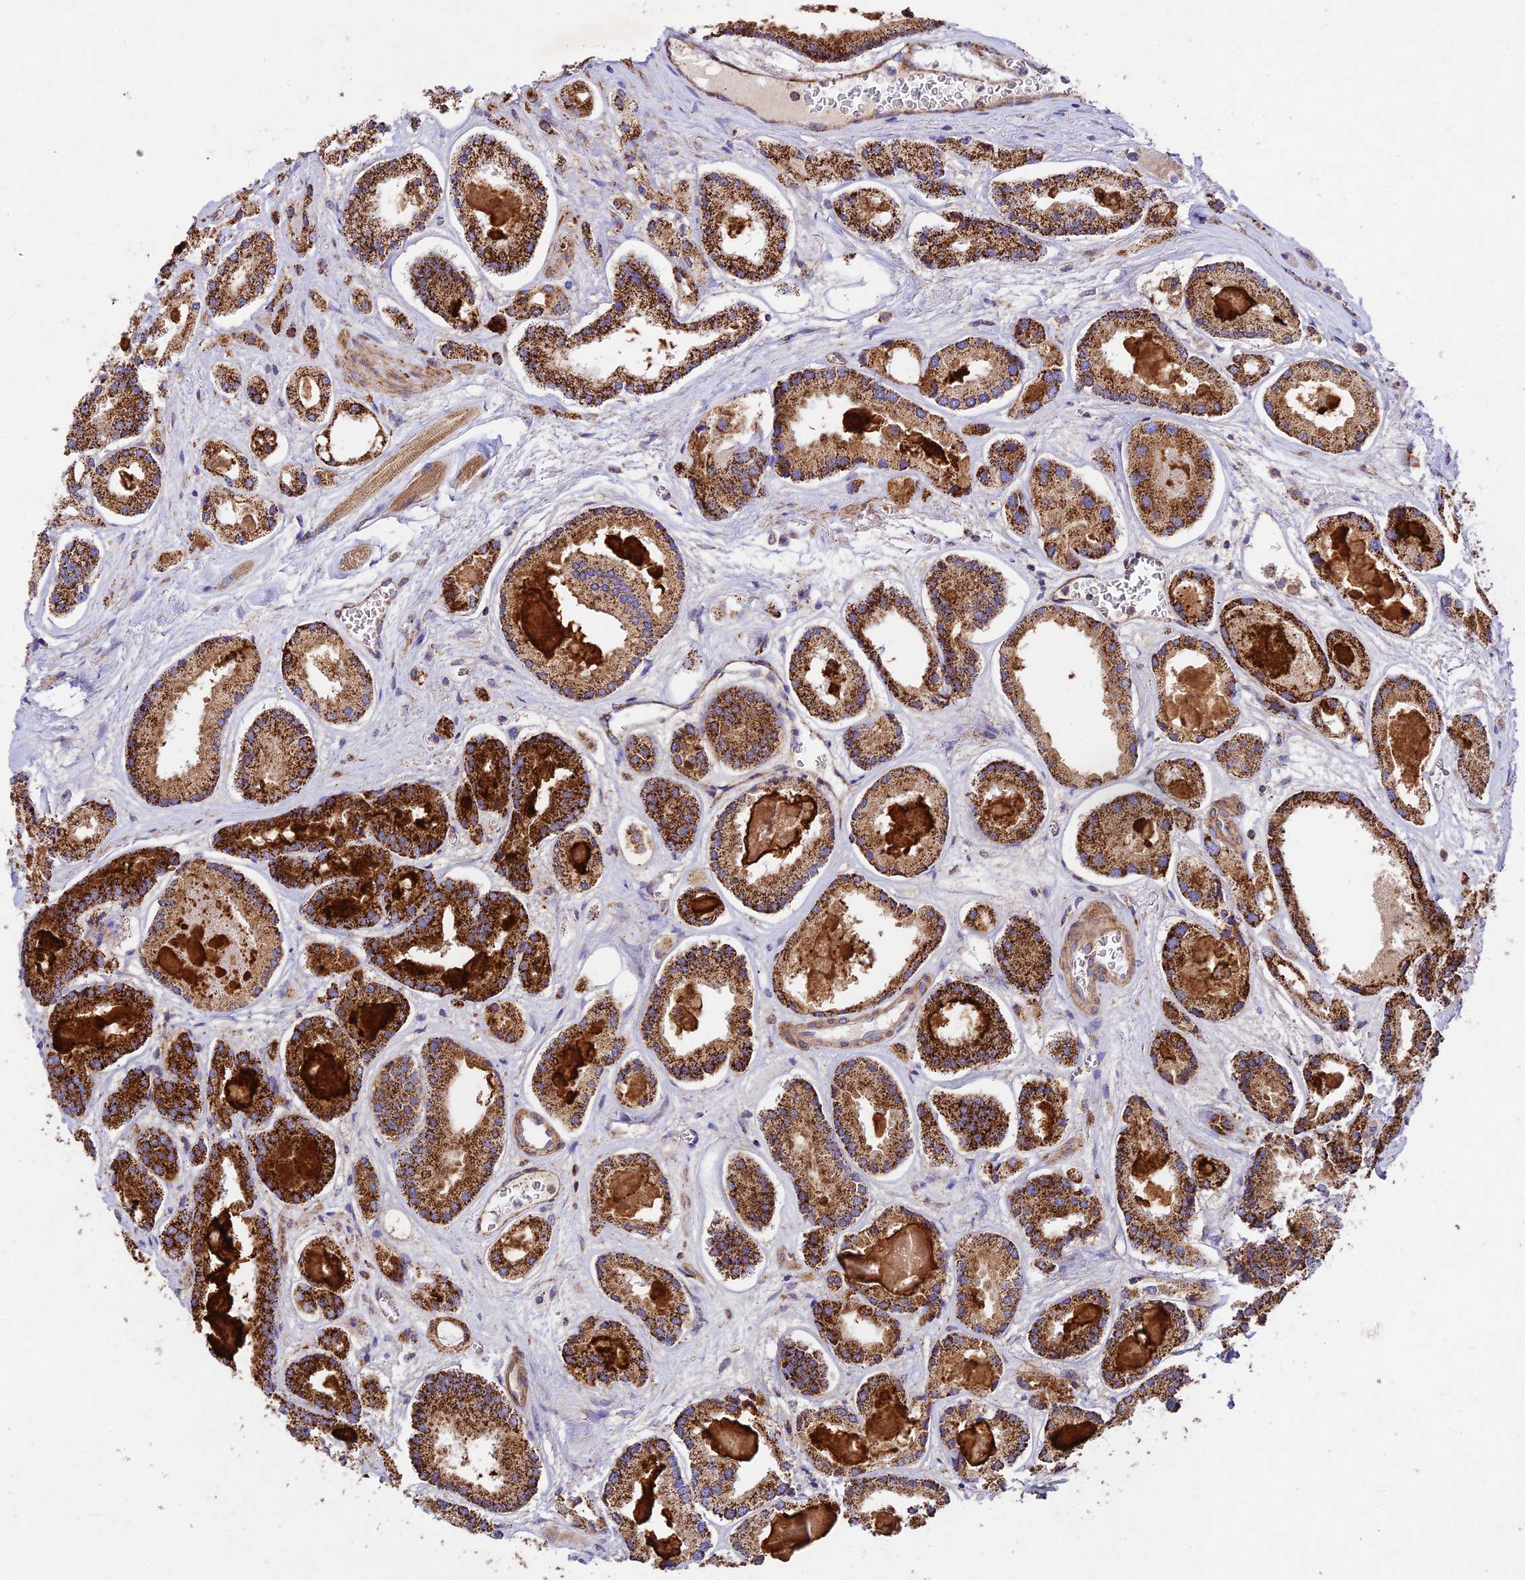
{"staining": {"intensity": "strong", "quantity": ">75%", "location": "cytoplasmic/membranous"}, "tissue": "prostate cancer", "cell_type": "Tumor cells", "image_type": "cancer", "snomed": [{"axis": "morphology", "description": "Adenocarcinoma, High grade"}, {"axis": "topography", "description": "Prostate"}], "caption": "The immunohistochemical stain labels strong cytoplasmic/membranous positivity in tumor cells of prostate cancer (high-grade adenocarcinoma) tissue. (DAB = brown stain, brightfield microscopy at high magnification).", "gene": "KHDC3L", "patient": {"sex": "male", "age": 67}}